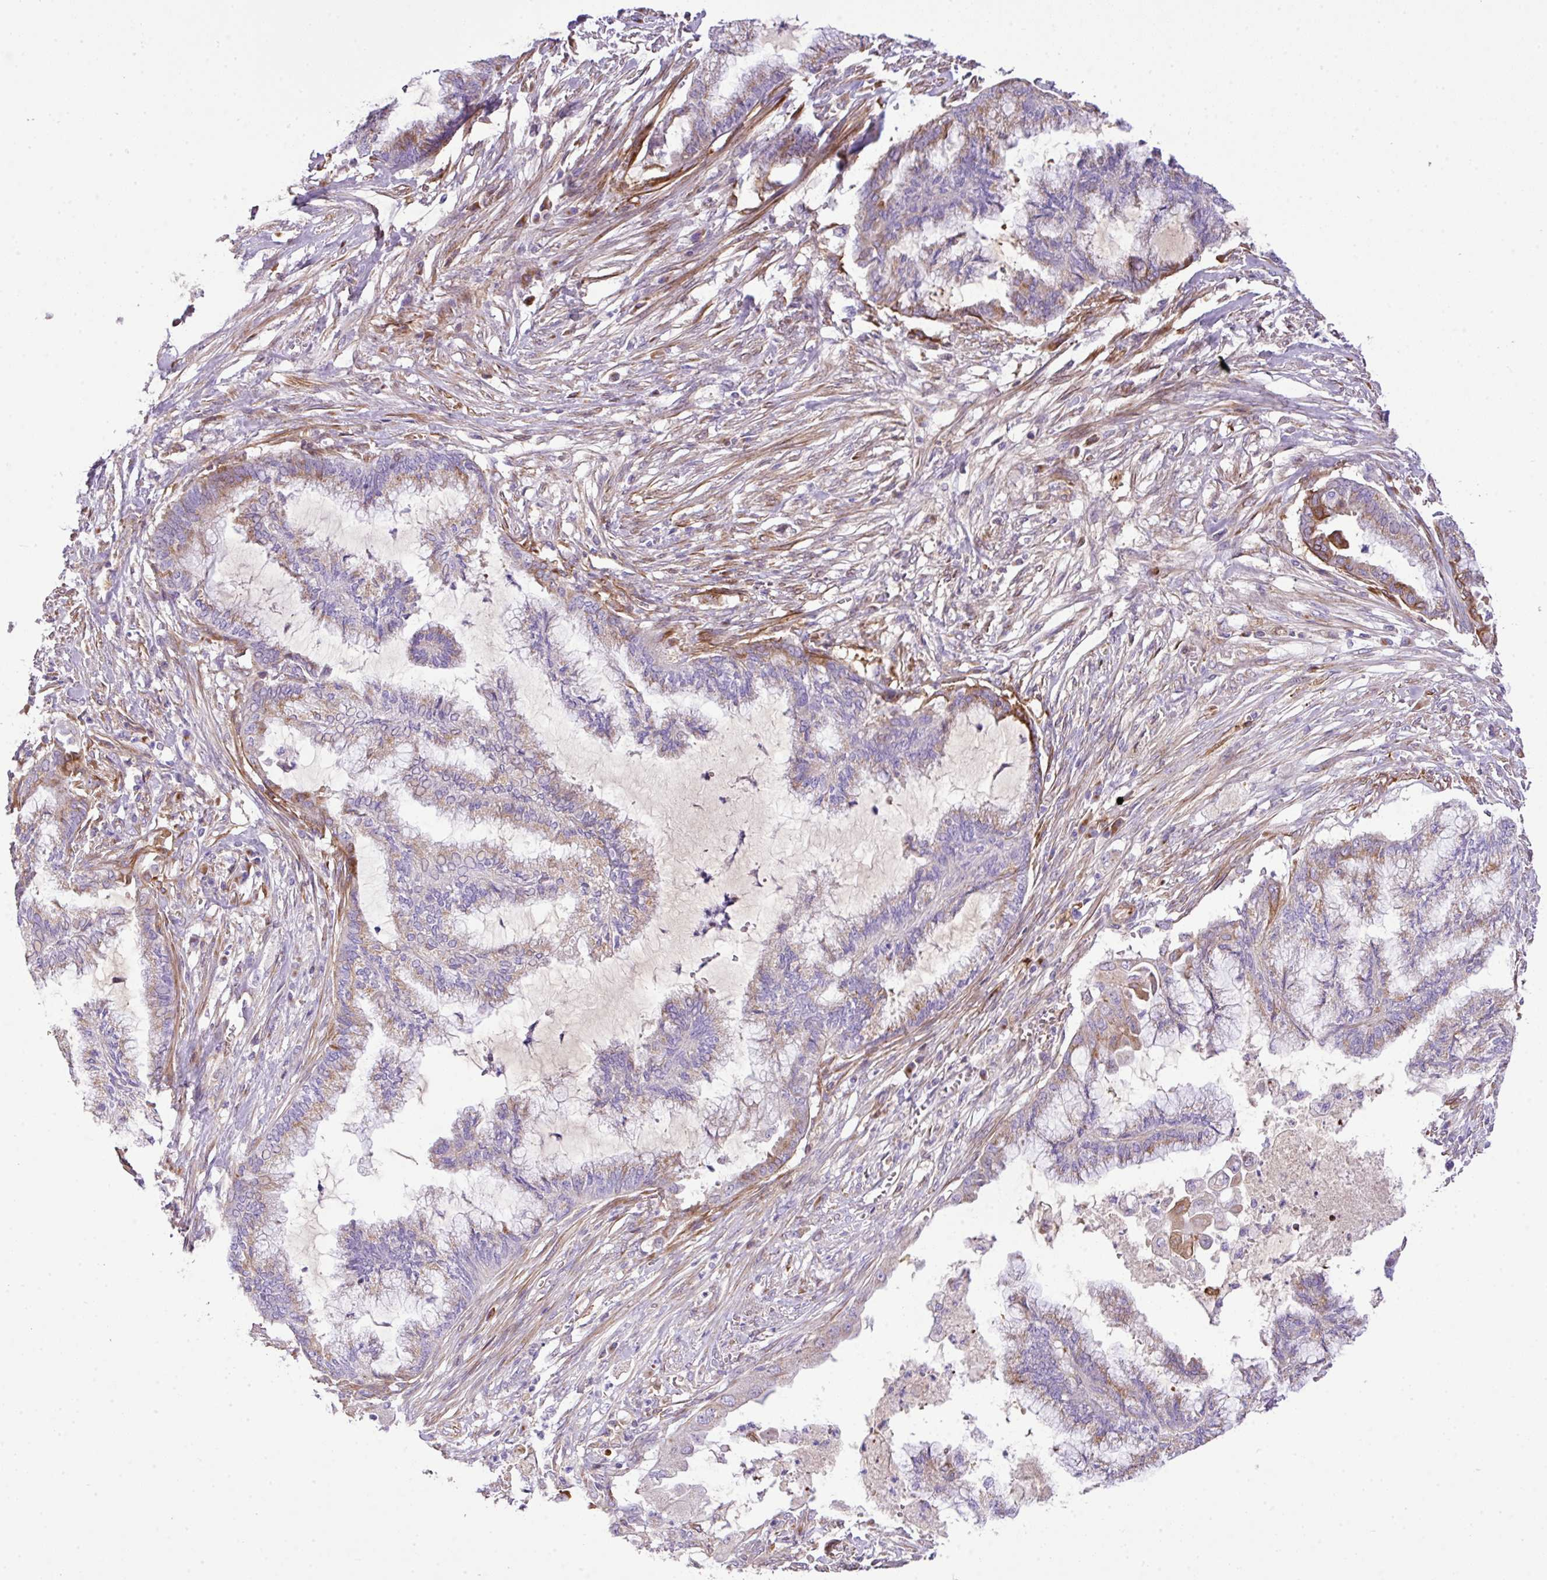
{"staining": {"intensity": "weak", "quantity": ">75%", "location": "cytoplasmic/membranous"}, "tissue": "endometrial cancer", "cell_type": "Tumor cells", "image_type": "cancer", "snomed": [{"axis": "morphology", "description": "Adenocarcinoma, NOS"}, {"axis": "topography", "description": "Endometrium"}], "caption": "Human endometrial adenocarcinoma stained with a protein marker exhibits weak staining in tumor cells.", "gene": "CTXN2", "patient": {"sex": "female", "age": 86}}